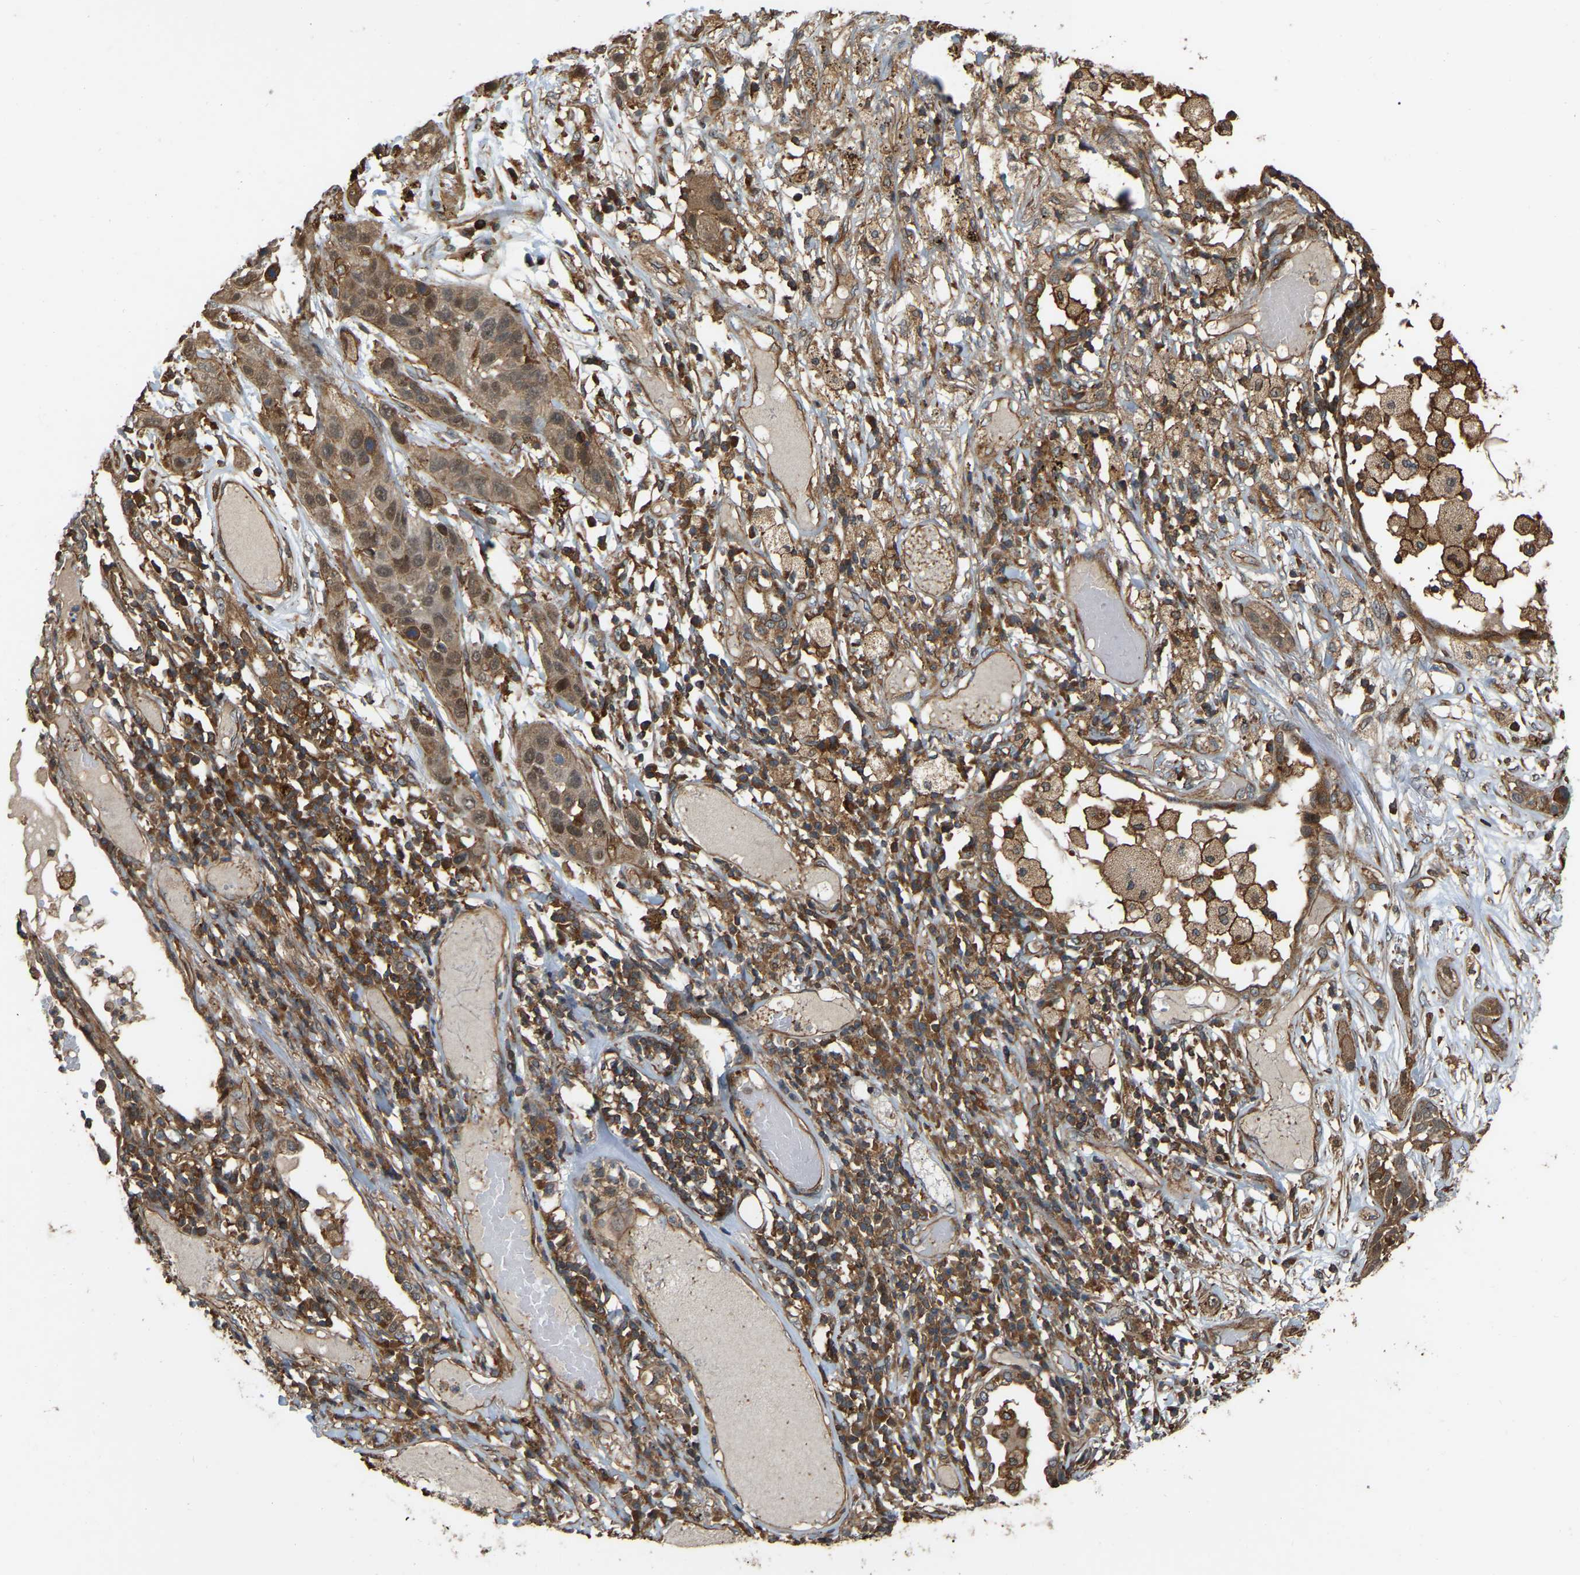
{"staining": {"intensity": "moderate", "quantity": ">75%", "location": "cytoplasmic/membranous"}, "tissue": "lung cancer", "cell_type": "Tumor cells", "image_type": "cancer", "snomed": [{"axis": "morphology", "description": "Squamous cell carcinoma, NOS"}, {"axis": "topography", "description": "Lung"}], "caption": "Immunohistochemistry (IHC) histopathology image of neoplastic tissue: lung squamous cell carcinoma stained using immunohistochemistry reveals medium levels of moderate protein expression localized specifically in the cytoplasmic/membranous of tumor cells, appearing as a cytoplasmic/membranous brown color.", "gene": "SAMD9L", "patient": {"sex": "male", "age": 71}}